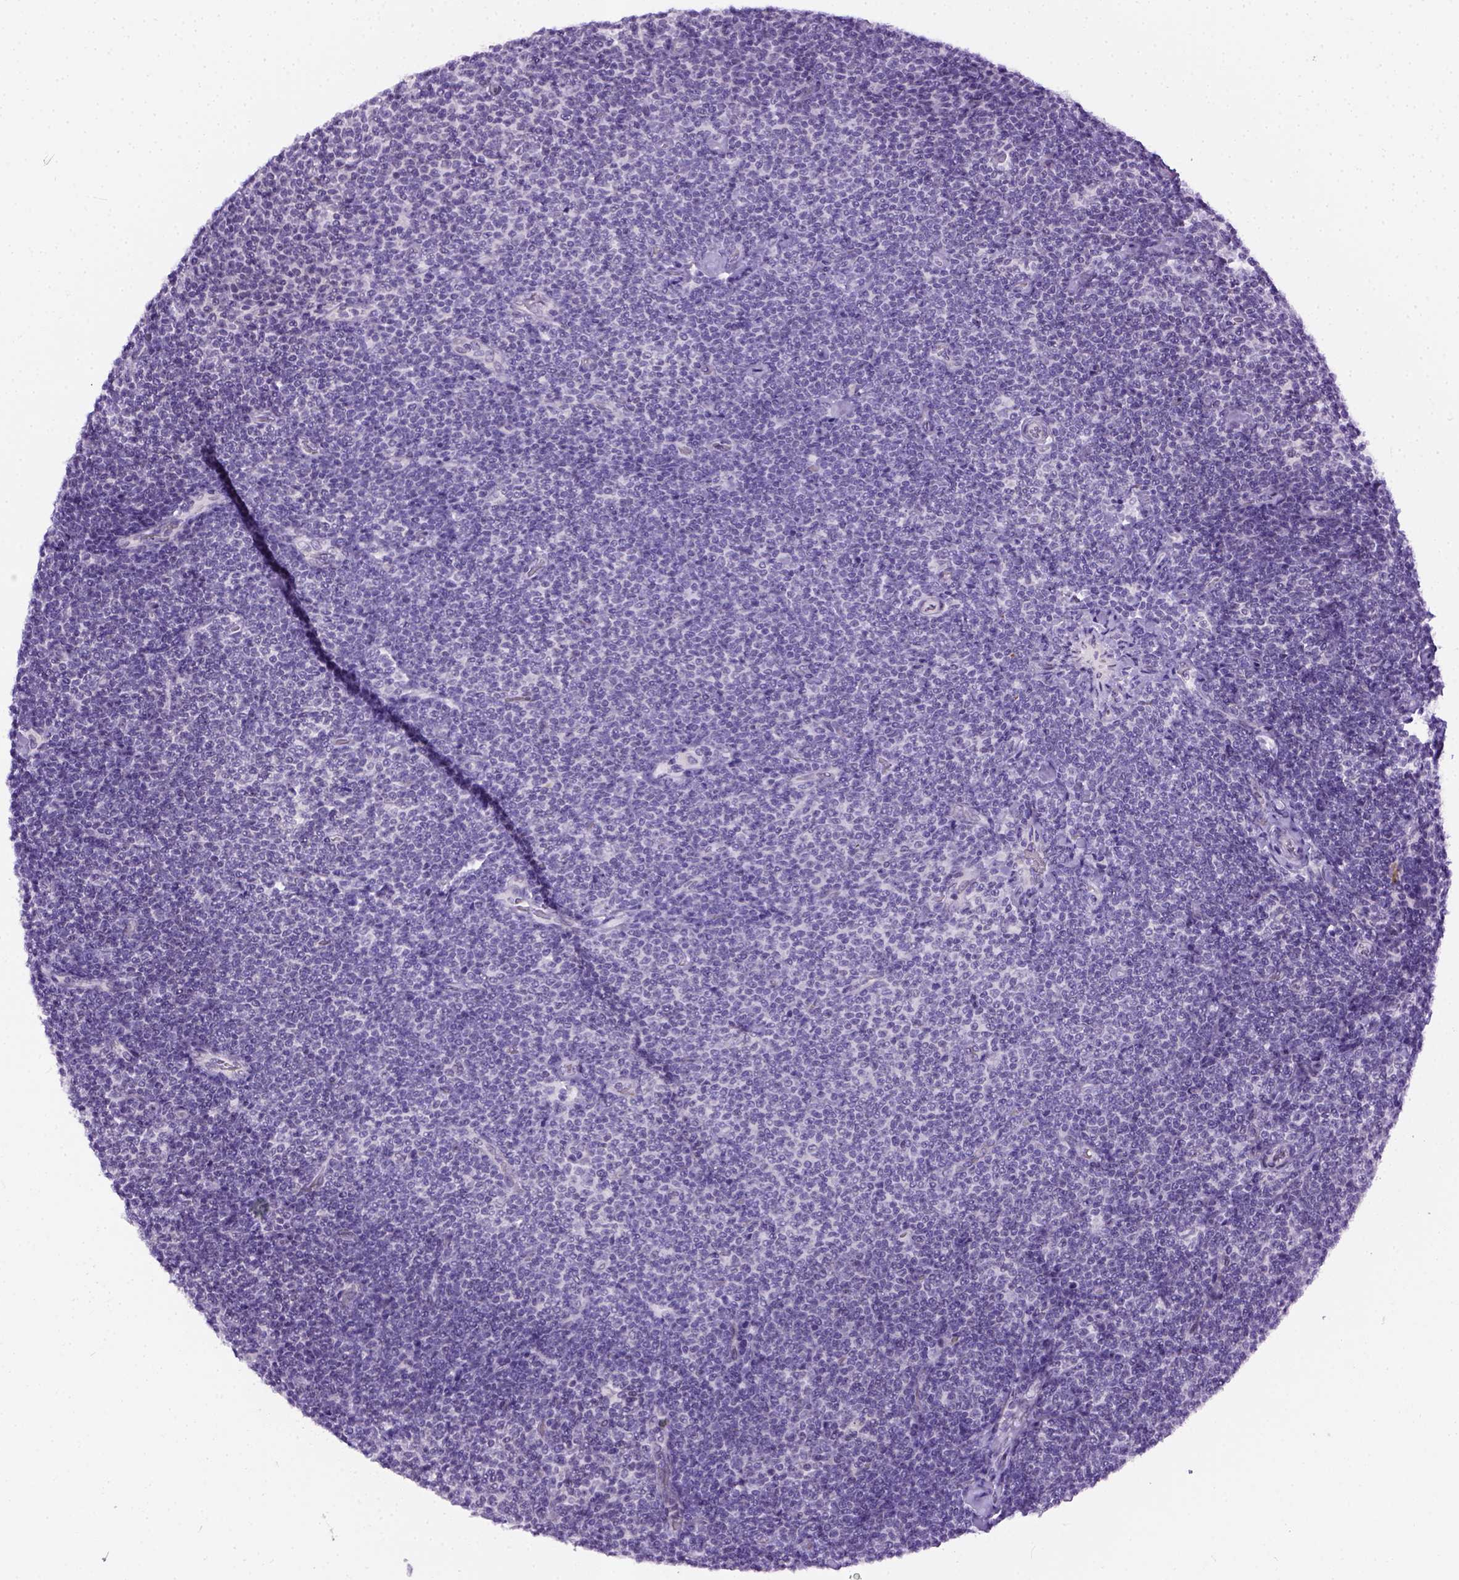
{"staining": {"intensity": "negative", "quantity": "none", "location": "none"}, "tissue": "lymphoma", "cell_type": "Tumor cells", "image_type": "cancer", "snomed": [{"axis": "morphology", "description": "Malignant lymphoma, non-Hodgkin's type, Low grade"}, {"axis": "topography", "description": "Lymph node"}], "caption": "Immunohistochemistry (IHC) histopathology image of neoplastic tissue: human lymphoma stained with DAB (3,3'-diaminobenzidine) exhibits no significant protein staining in tumor cells.", "gene": "FAM184B", "patient": {"sex": "male", "age": 81}}